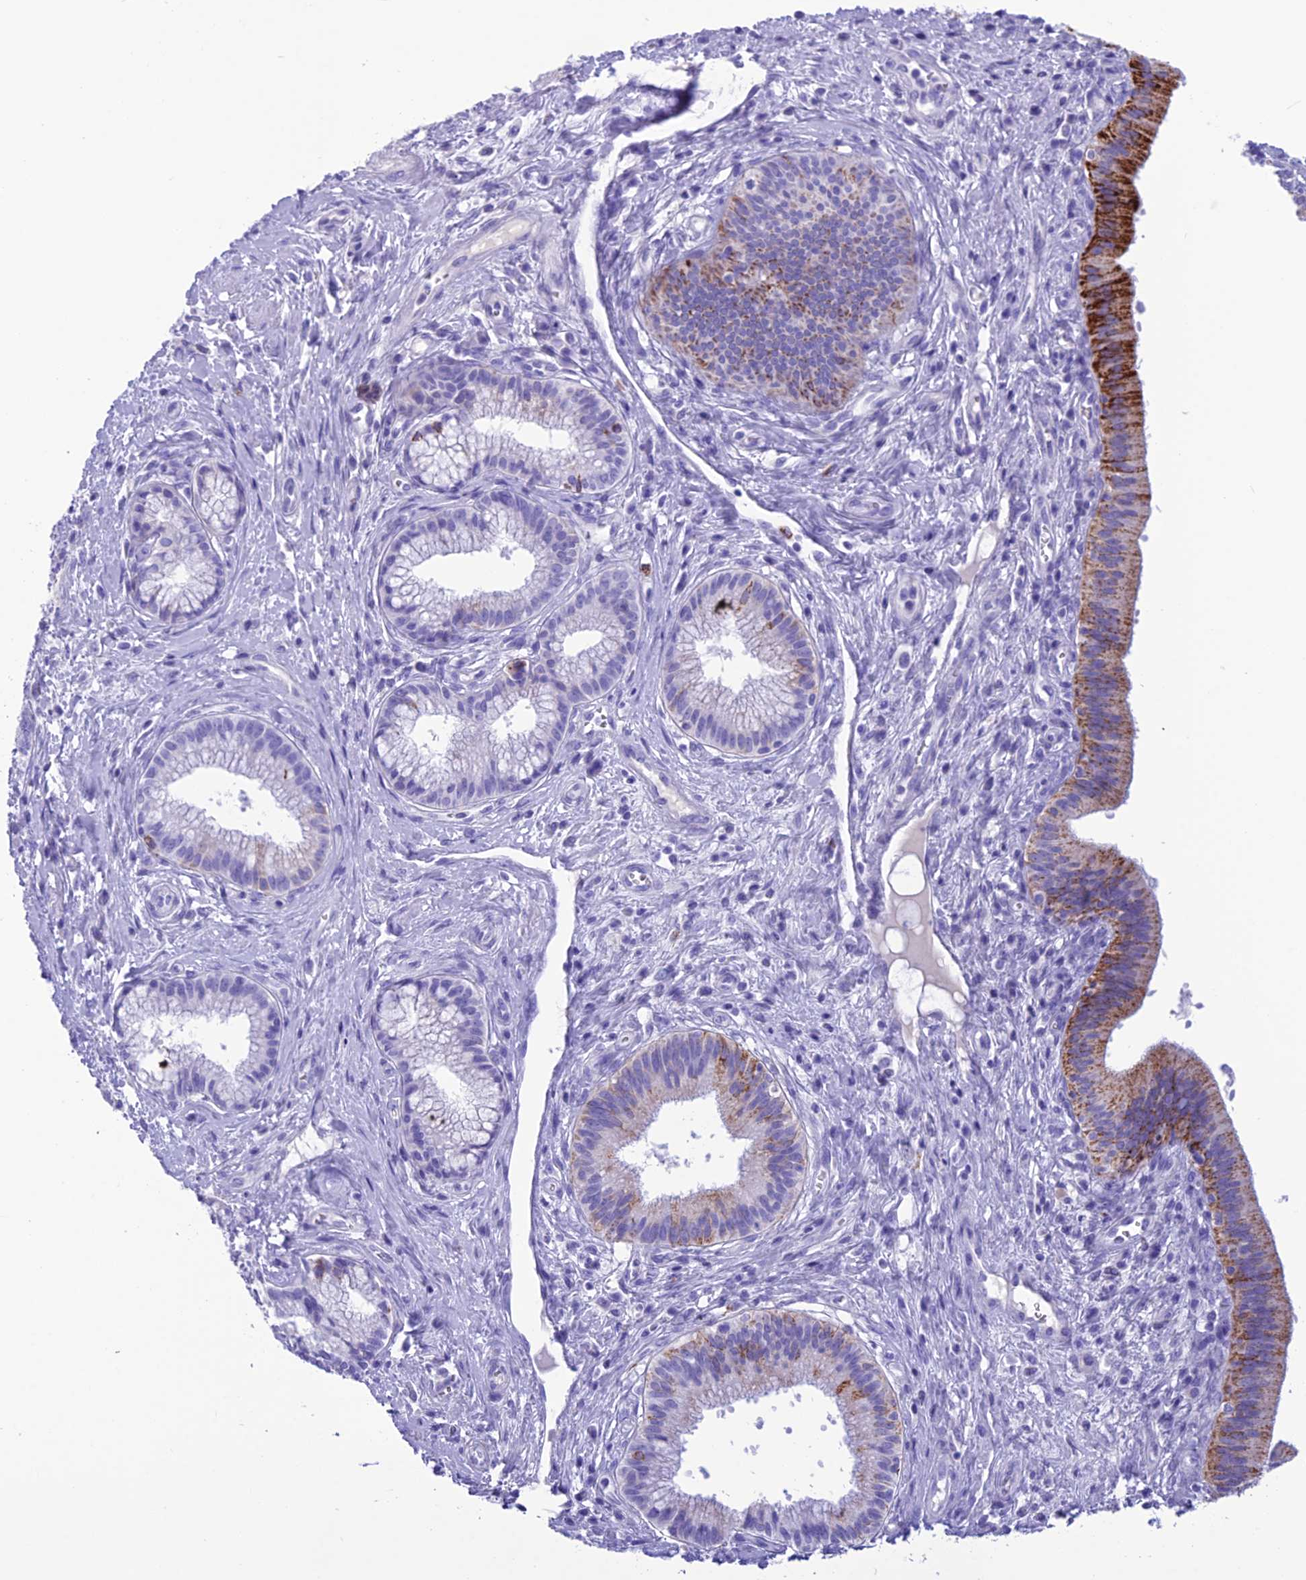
{"staining": {"intensity": "strong", "quantity": "<25%", "location": "cytoplasmic/membranous"}, "tissue": "pancreatic cancer", "cell_type": "Tumor cells", "image_type": "cancer", "snomed": [{"axis": "morphology", "description": "Adenocarcinoma, NOS"}, {"axis": "topography", "description": "Pancreas"}], "caption": "Protein staining reveals strong cytoplasmic/membranous expression in approximately <25% of tumor cells in adenocarcinoma (pancreatic).", "gene": "TRAM1L1", "patient": {"sex": "male", "age": 72}}